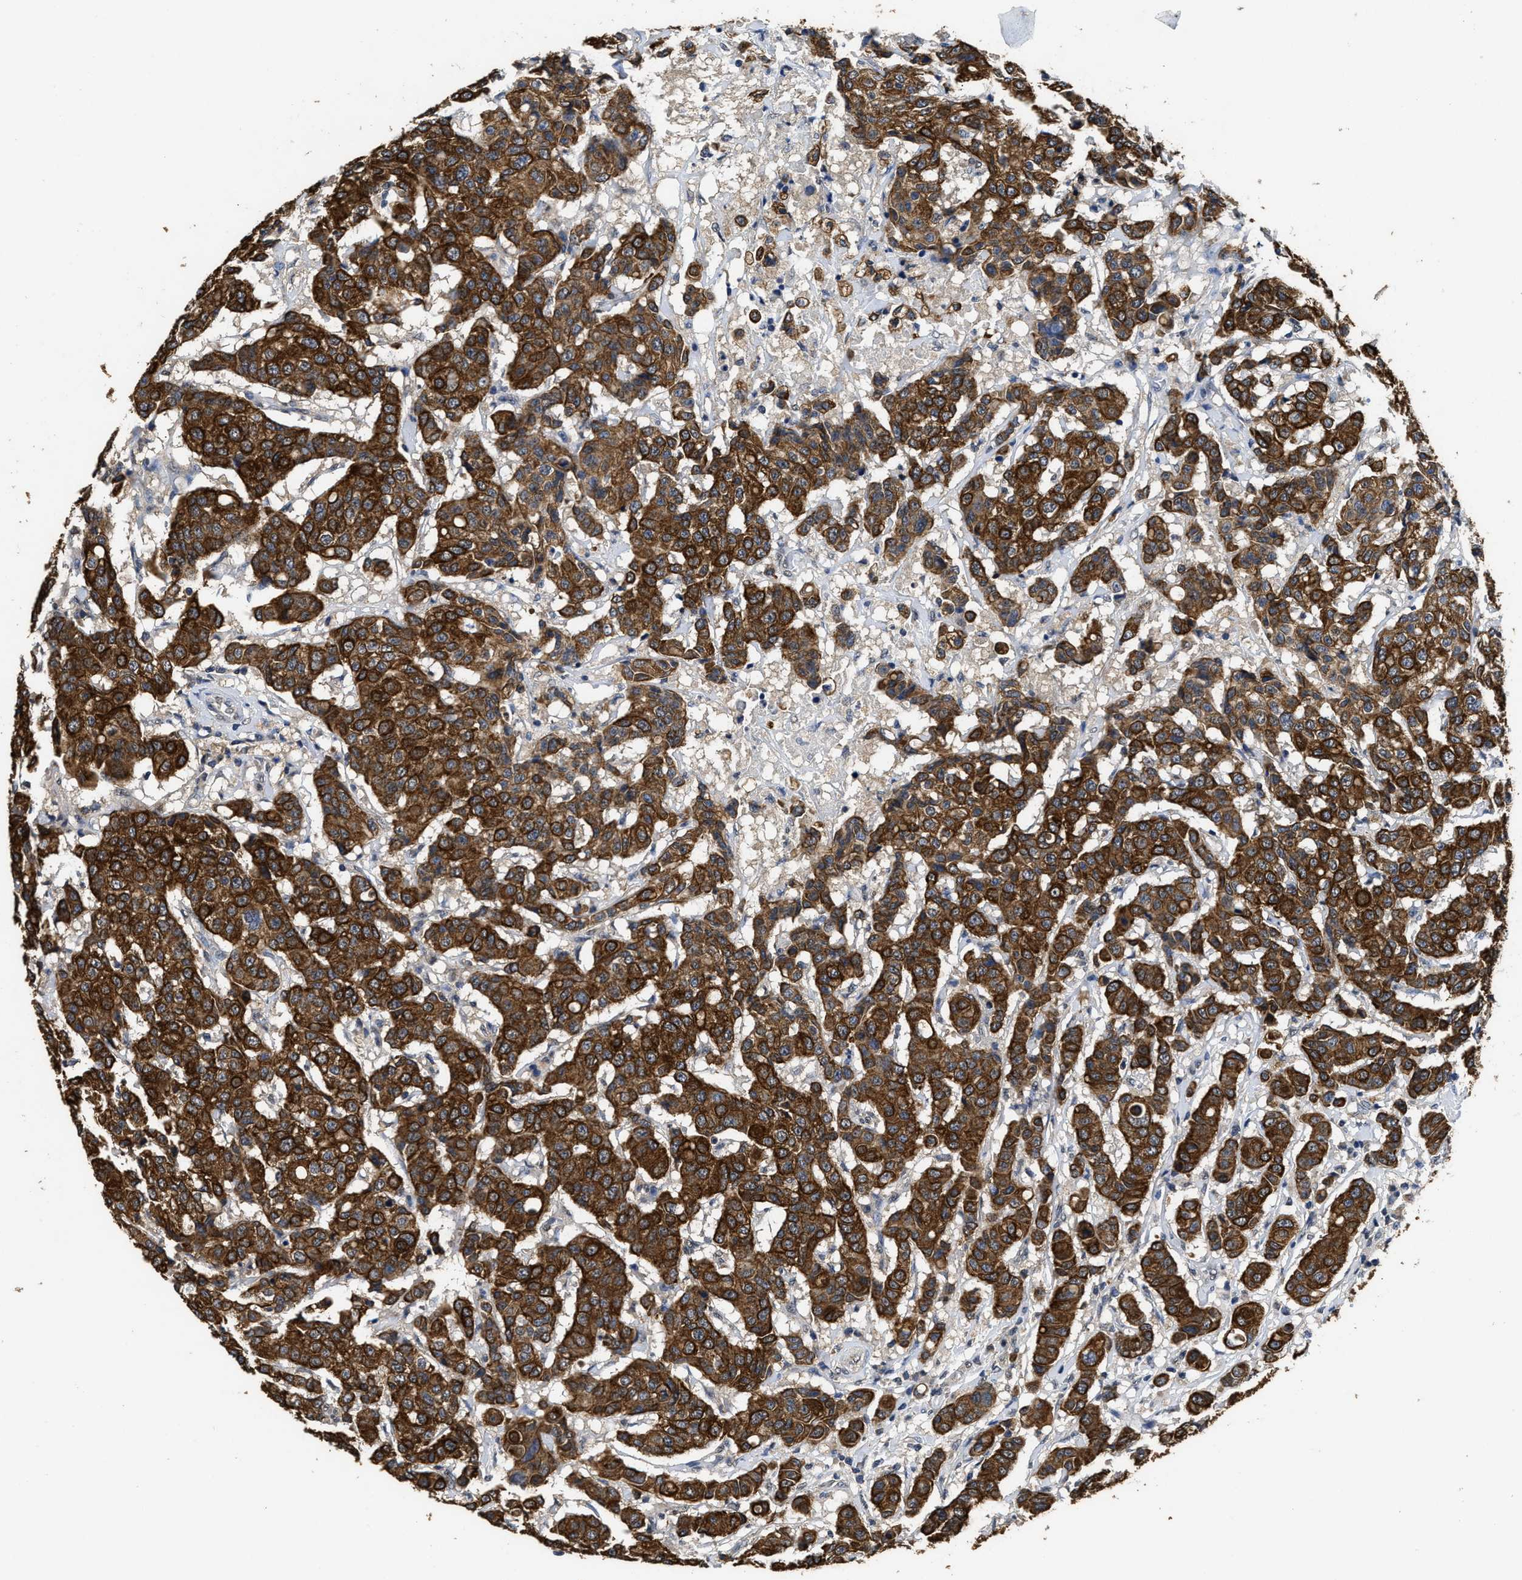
{"staining": {"intensity": "strong", "quantity": ">75%", "location": "cytoplasmic/membranous"}, "tissue": "breast cancer", "cell_type": "Tumor cells", "image_type": "cancer", "snomed": [{"axis": "morphology", "description": "Duct carcinoma"}, {"axis": "topography", "description": "Breast"}], "caption": "High-power microscopy captured an immunohistochemistry photomicrograph of breast cancer (invasive ductal carcinoma), revealing strong cytoplasmic/membranous staining in about >75% of tumor cells. The staining is performed using DAB brown chromogen to label protein expression. The nuclei are counter-stained blue using hematoxylin.", "gene": "CTNNA1", "patient": {"sex": "female", "age": 27}}